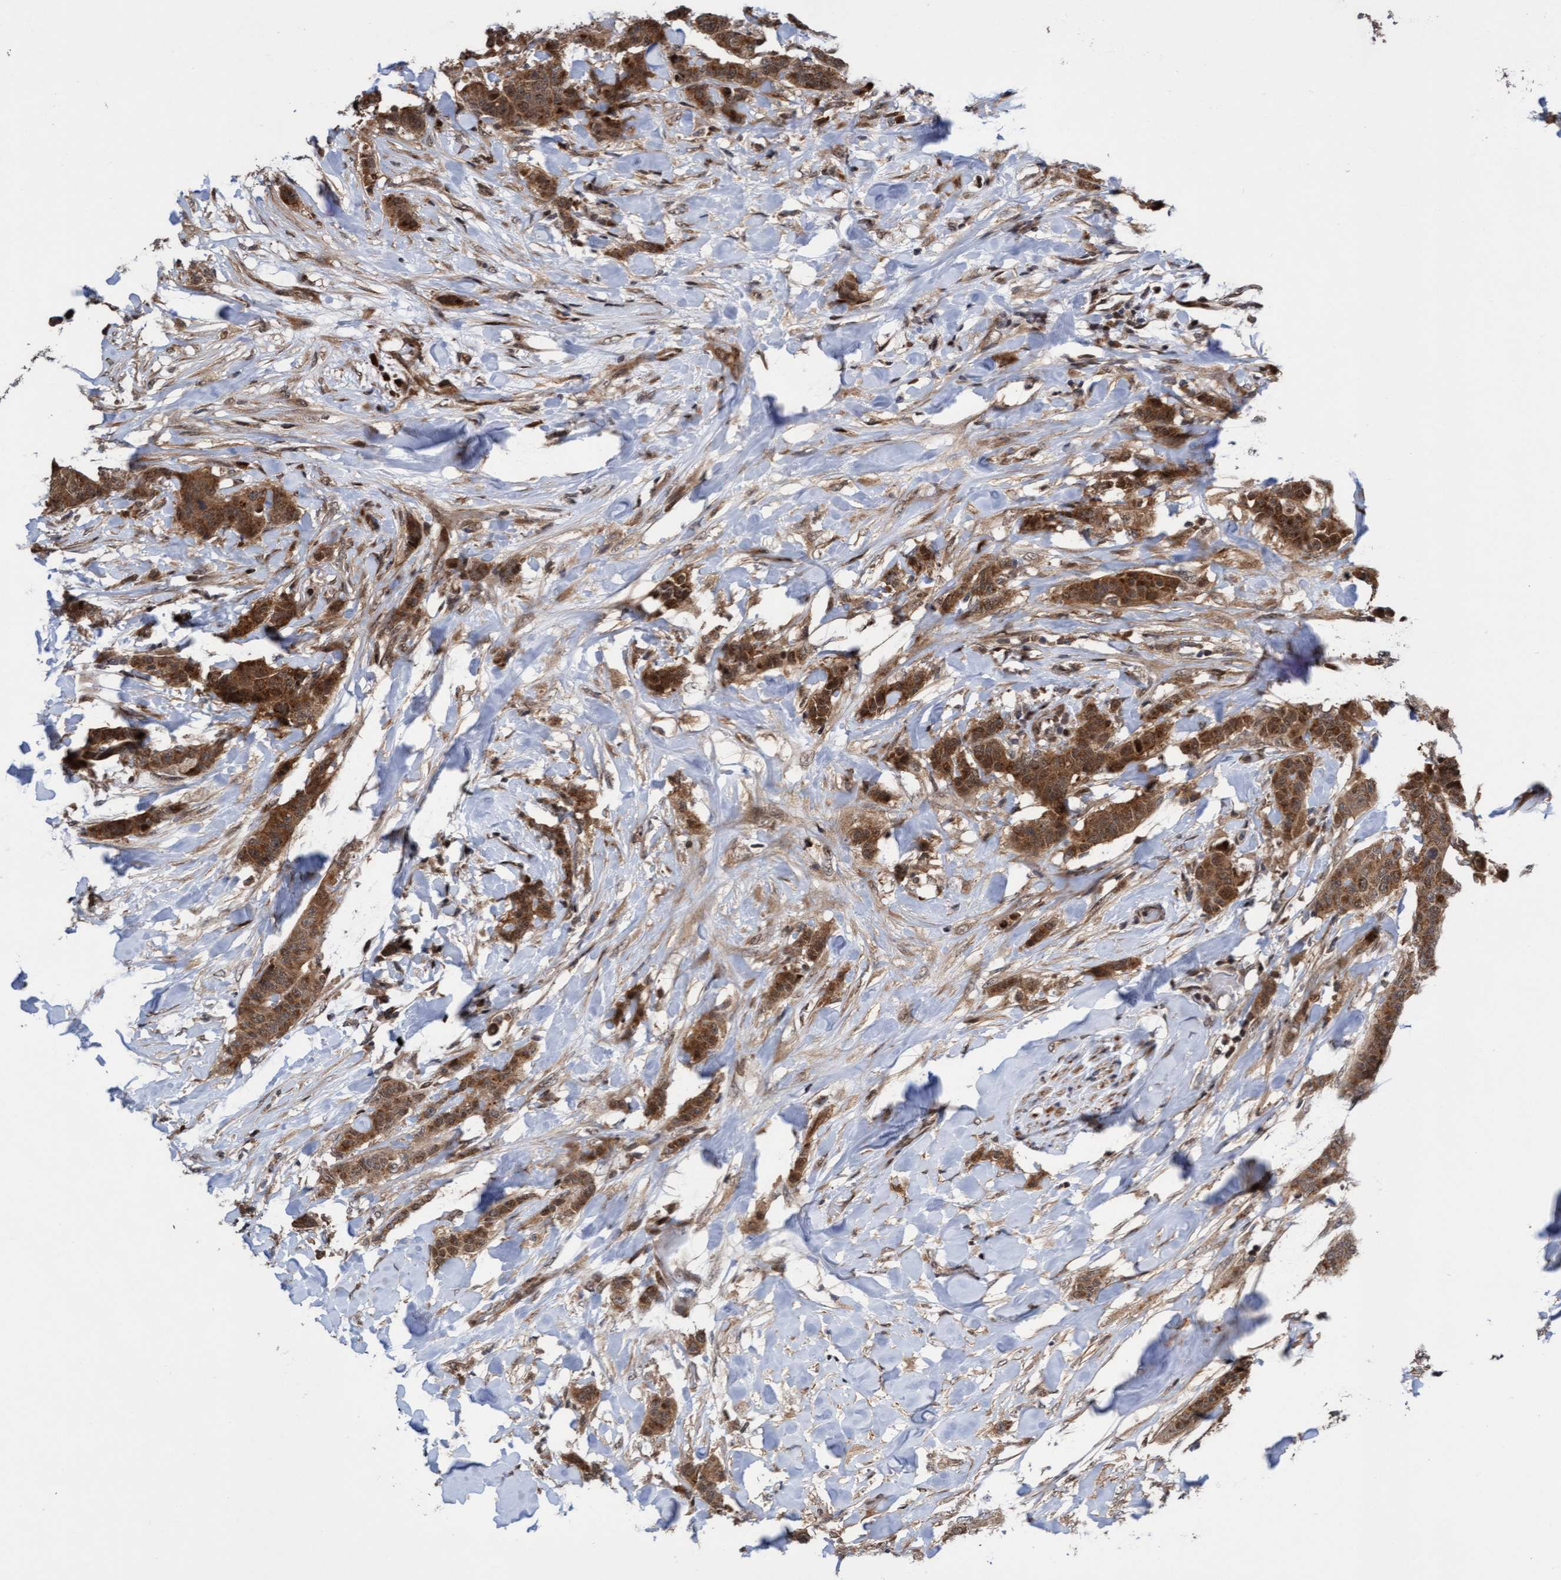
{"staining": {"intensity": "moderate", "quantity": ">75%", "location": "cytoplasmic/membranous"}, "tissue": "breast cancer", "cell_type": "Tumor cells", "image_type": "cancer", "snomed": [{"axis": "morphology", "description": "Normal tissue, NOS"}, {"axis": "morphology", "description": "Duct carcinoma"}, {"axis": "topography", "description": "Breast"}], "caption": "Moderate cytoplasmic/membranous staining for a protein is seen in about >75% of tumor cells of breast infiltrating ductal carcinoma using immunohistochemistry.", "gene": "ITFG1", "patient": {"sex": "female", "age": 40}}